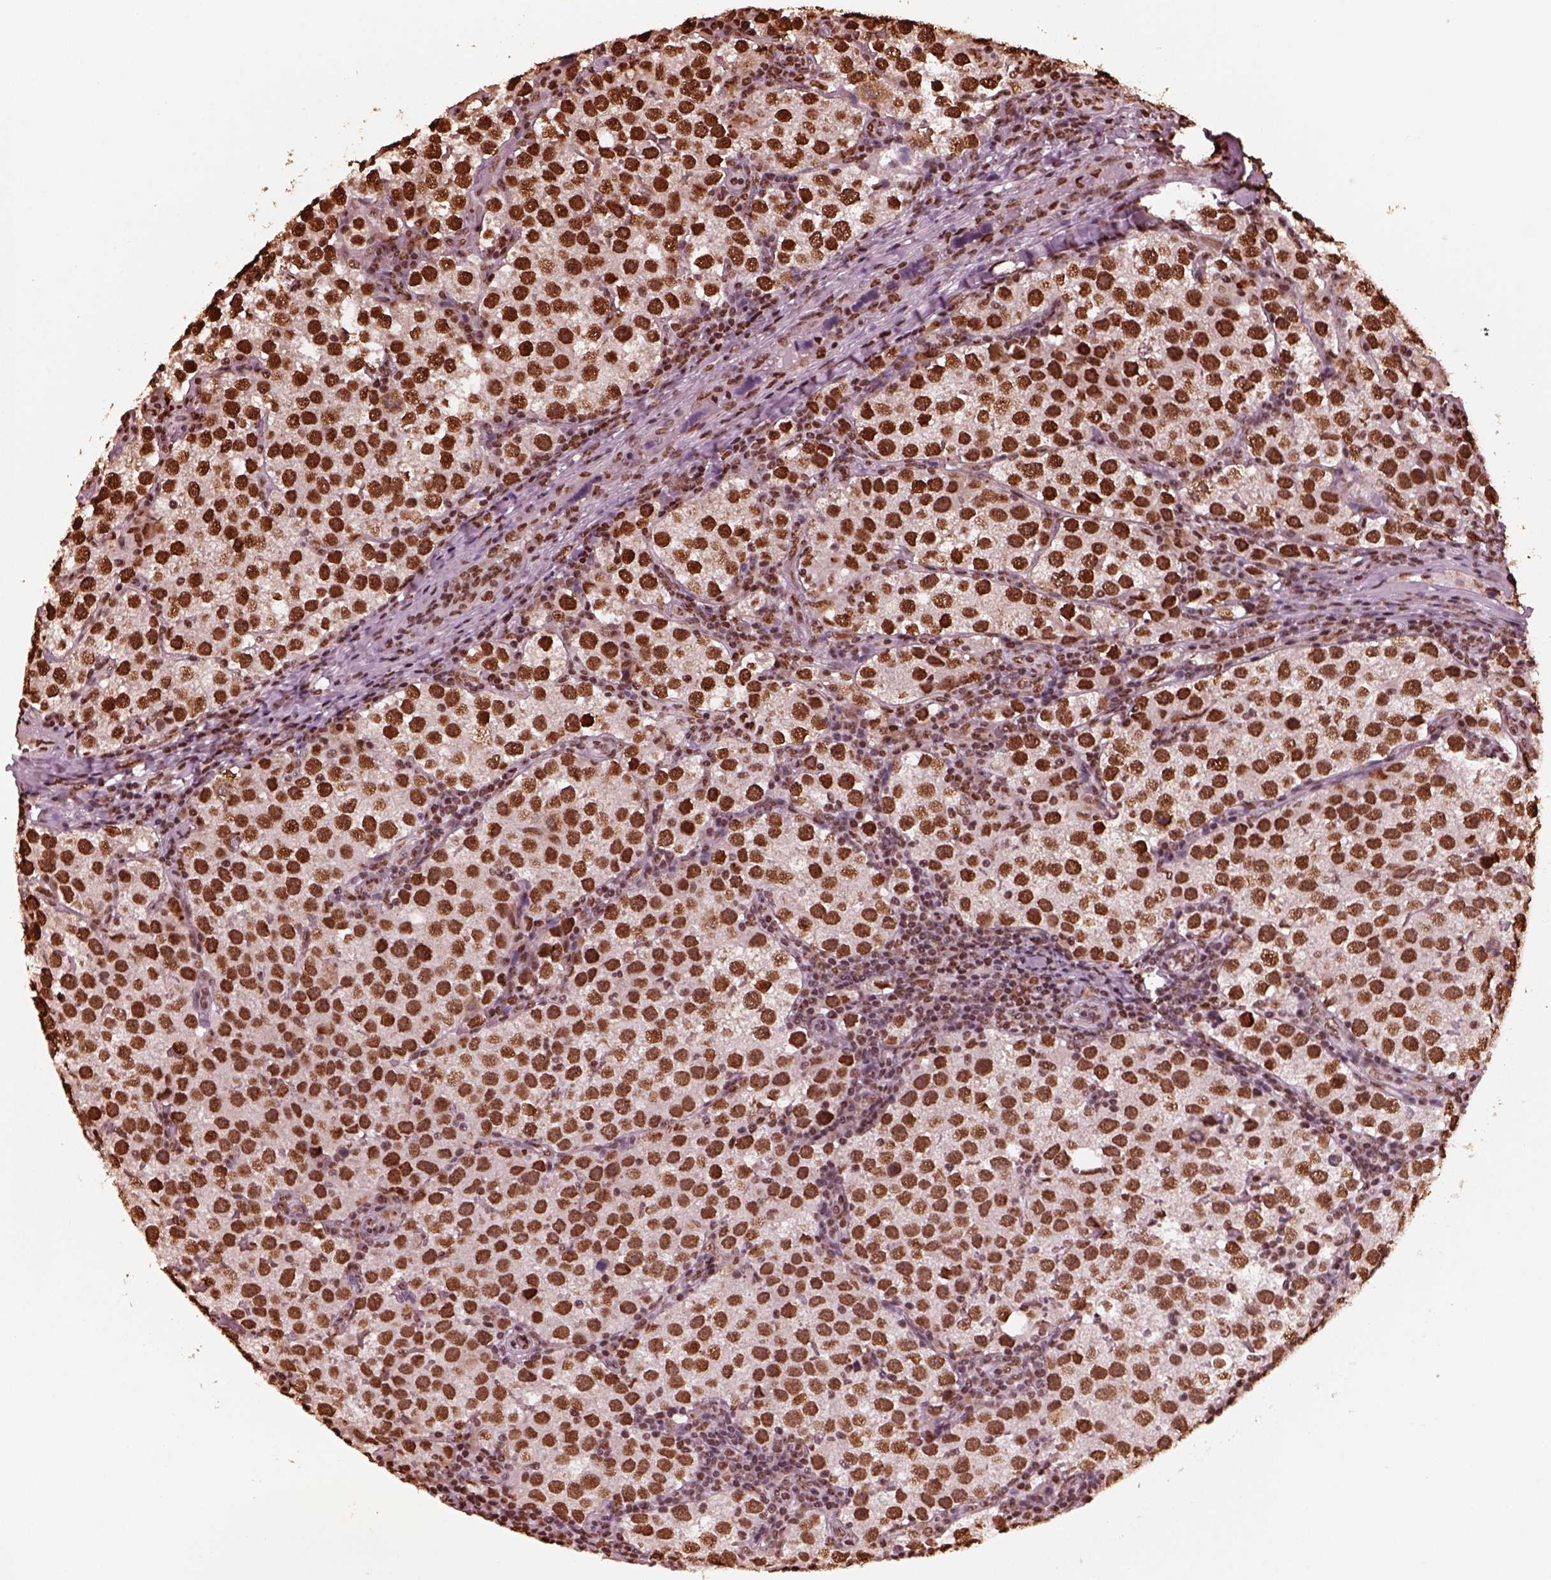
{"staining": {"intensity": "moderate", "quantity": ">75%", "location": "nuclear"}, "tissue": "testis cancer", "cell_type": "Tumor cells", "image_type": "cancer", "snomed": [{"axis": "morphology", "description": "Seminoma, NOS"}, {"axis": "topography", "description": "Testis"}], "caption": "Immunohistochemistry (DAB (3,3'-diaminobenzidine)) staining of testis cancer displays moderate nuclear protein positivity in approximately >75% of tumor cells.", "gene": "NSD1", "patient": {"sex": "male", "age": 37}}